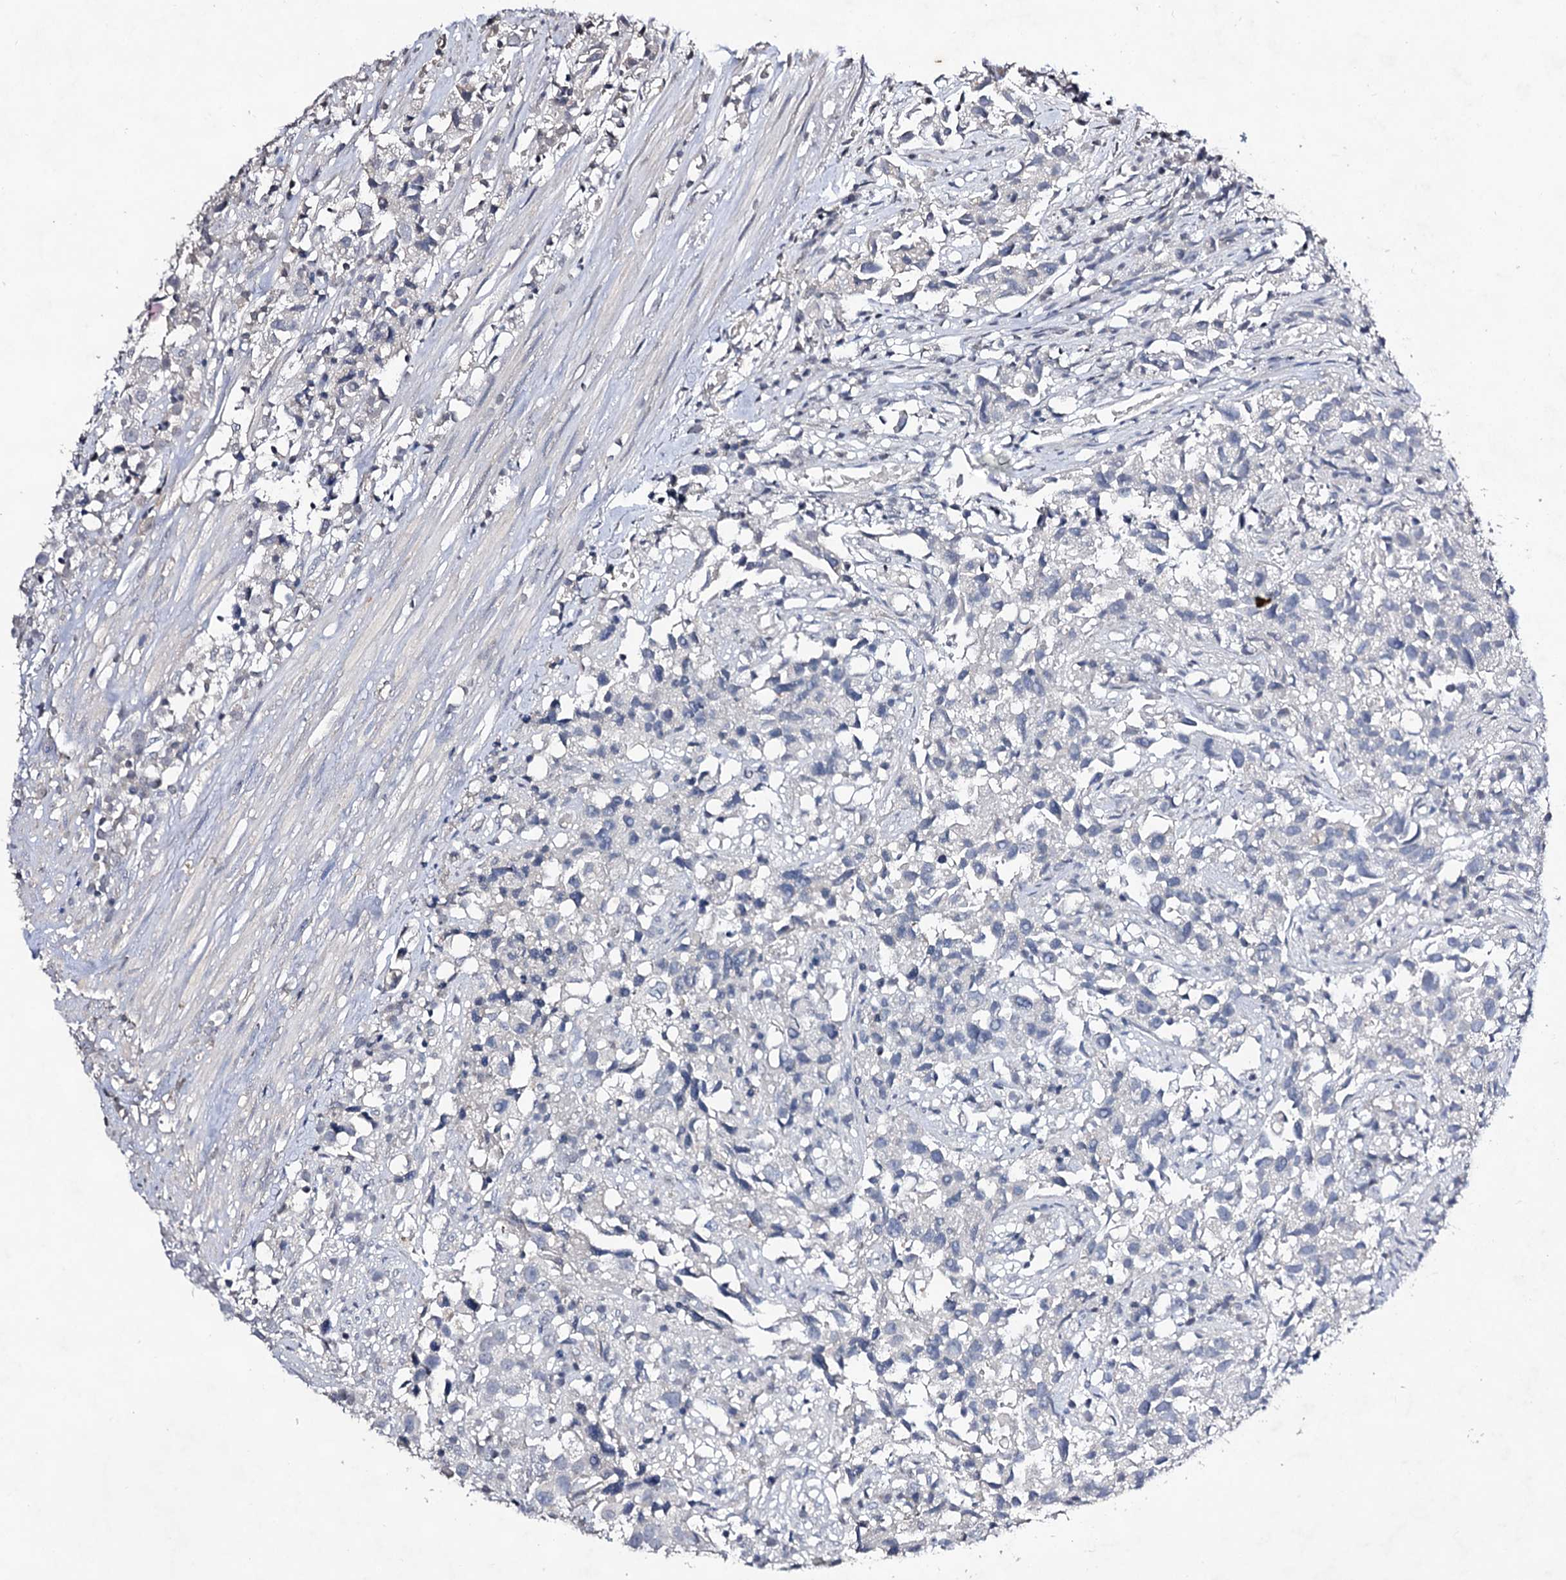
{"staining": {"intensity": "negative", "quantity": "none", "location": "none"}, "tissue": "urothelial cancer", "cell_type": "Tumor cells", "image_type": "cancer", "snomed": [{"axis": "morphology", "description": "Urothelial carcinoma, High grade"}, {"axis": "topography", "description": "Urinary bladder"}], "caption": "A high-resolution histopathology image shows immunohistochemistry staining of urothelial cancer, which displays no significant expression in tumor cells.", "gene": "PLIN1", "patient": {"sex": "female", "age": 75}}